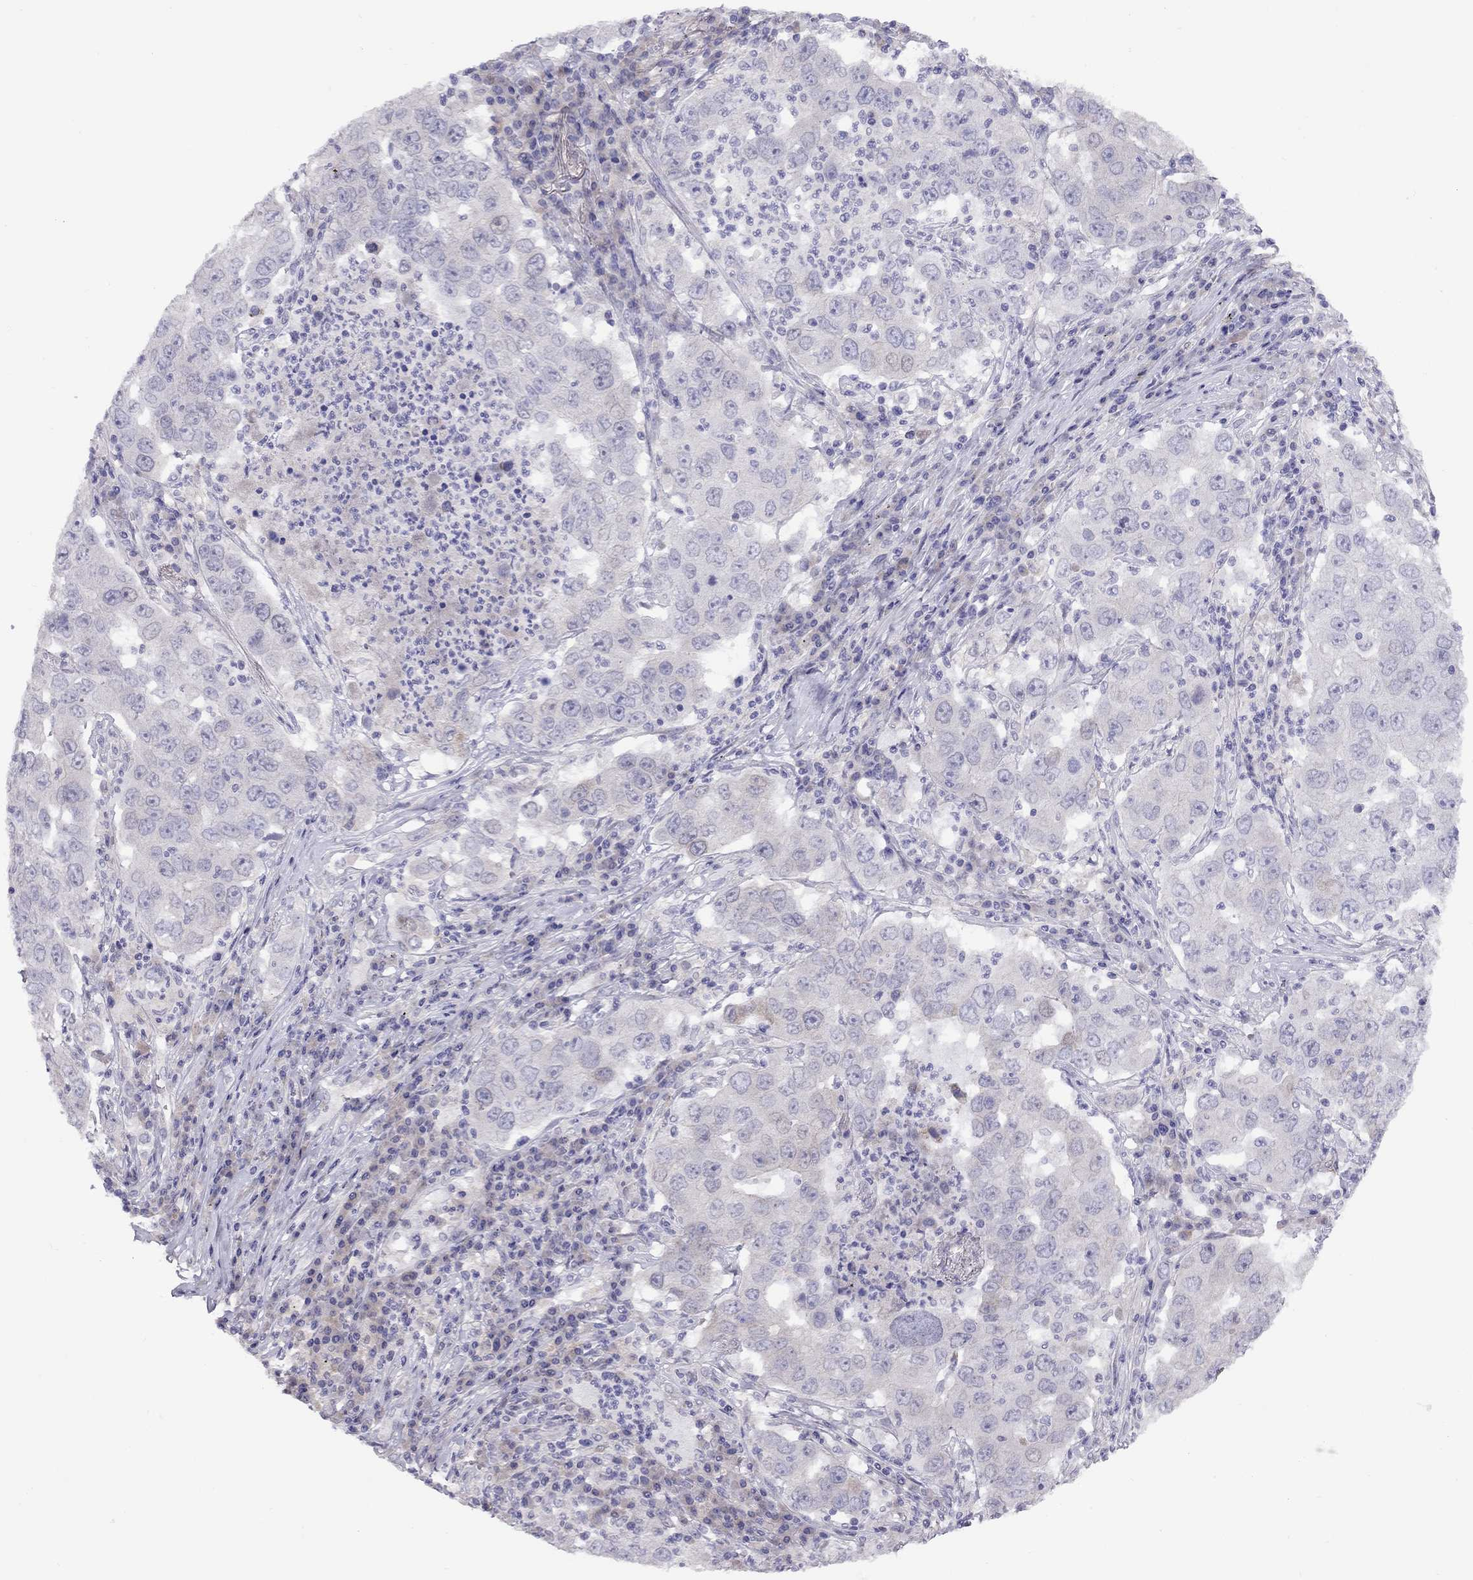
{"staining": {"intensity": "negative", "quantity": "none", "location": "none"}, "tissue": "lung cancer", "cell_type": "Tumor cells", "image_type": "cancer", "snomed": [{"axis": "morphology", "description": "Adenocarcinoma, NOS"}, {"axis": "topography", "description": "Lung"}], "caption": "This is an immunohistochemistry (IHC) histopathology image of adenocarcinoma (lung). There is no staining in tumor cells.", "gene": "CPNE4", "patient": {"sex": "male", "age": 73}}